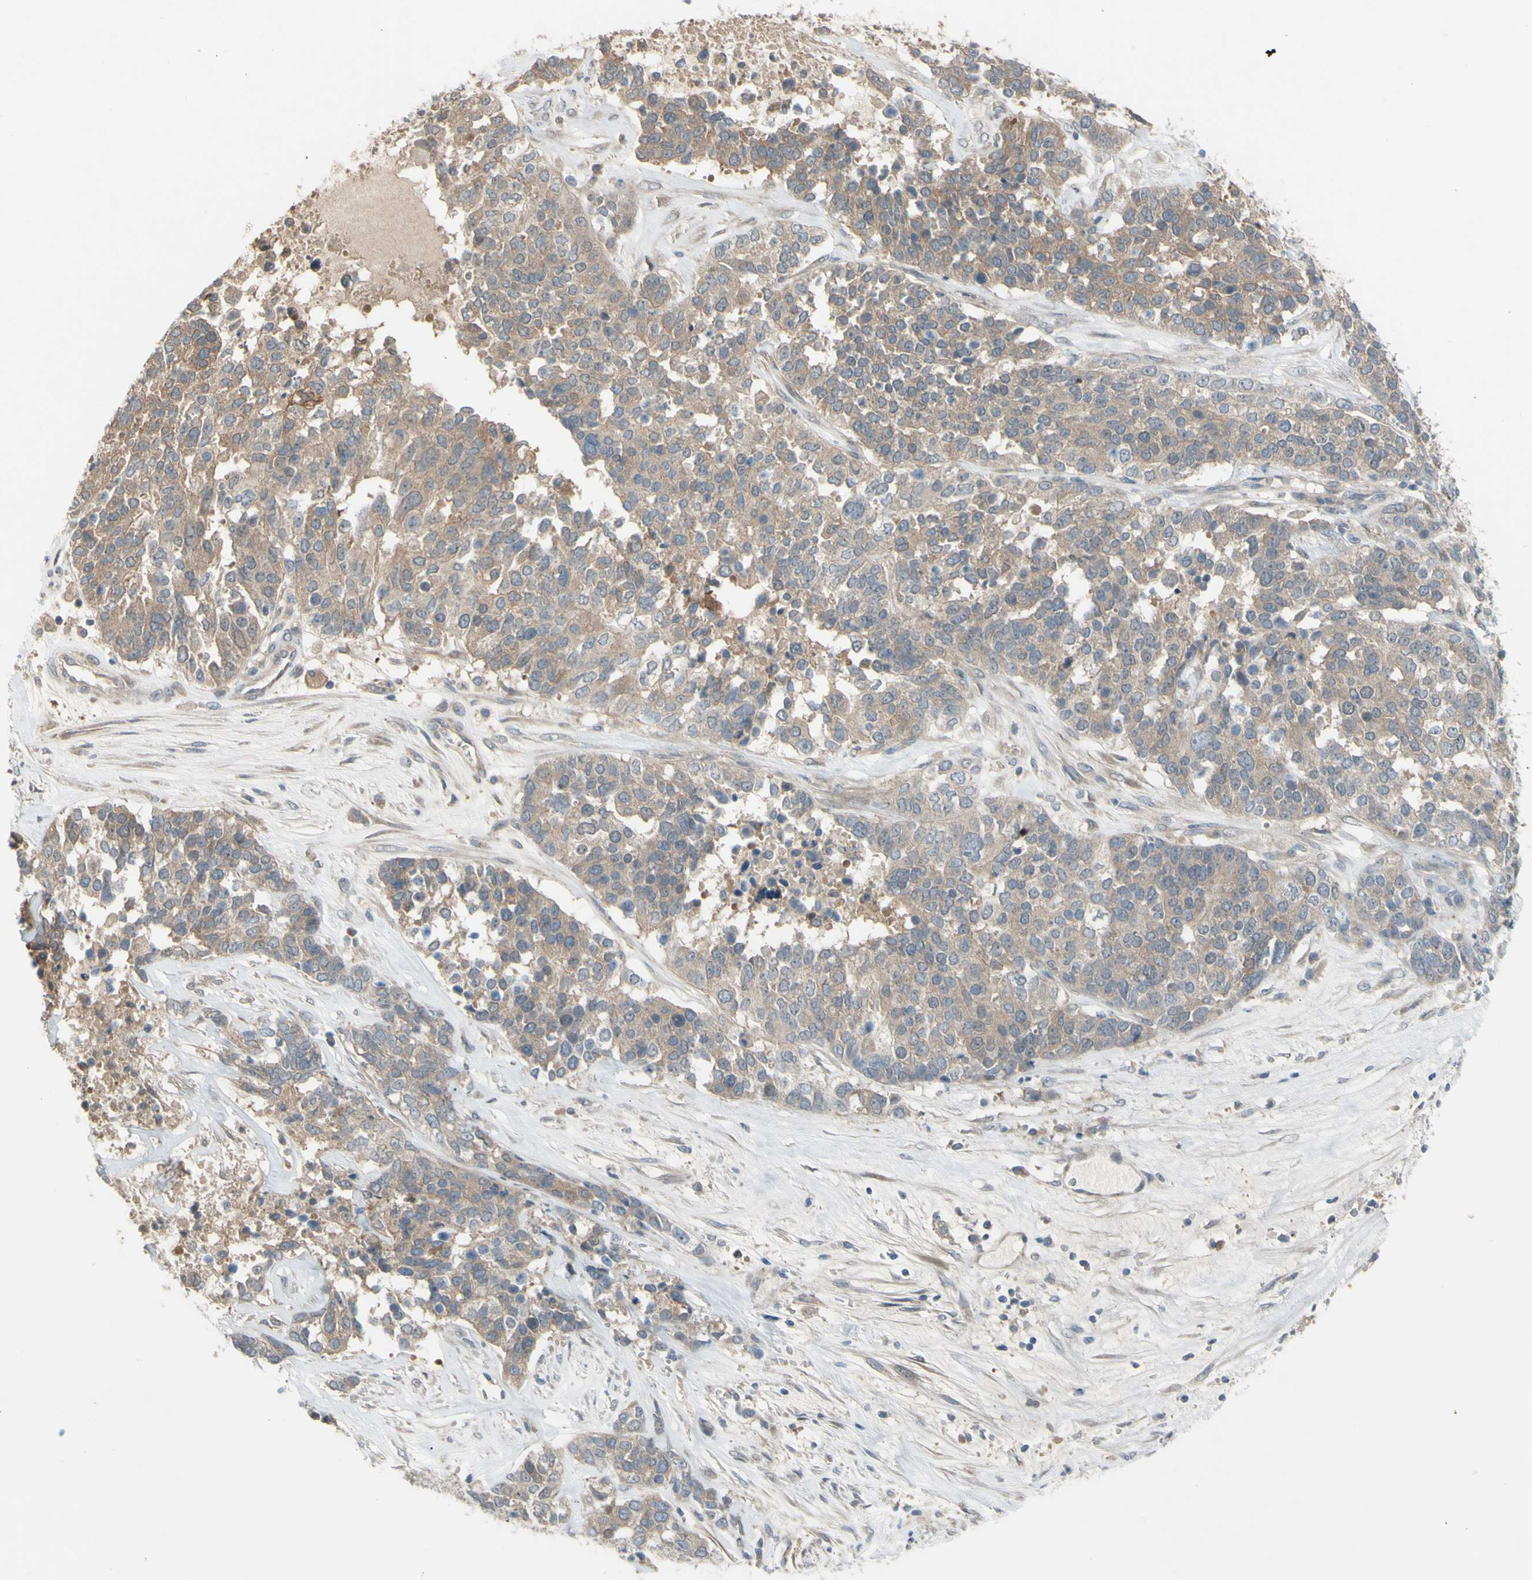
{"staining": {"intensity": "moderate", "quantity": ">75%", "location": "cytoplasmic/membranous"}, "tissue": "ovarian cancer", "cell_type": "Tumor cells", "image_type": "cancer", "snomed": [{"axis": "morphology", "description": "Cystadenocarcinoma, serous, NOS"}, {"axis": "topography", "description": "Ovary"}], "caption": "Human serous cystadenocarcinoma (ovarian) stained for a protein (brown) demonstrates moderate cytoplasmic/membranous positive expression in approximately >75% of tumor cells.", "gene": "AFP", "patient": {"sex": "female", "age": 44}}